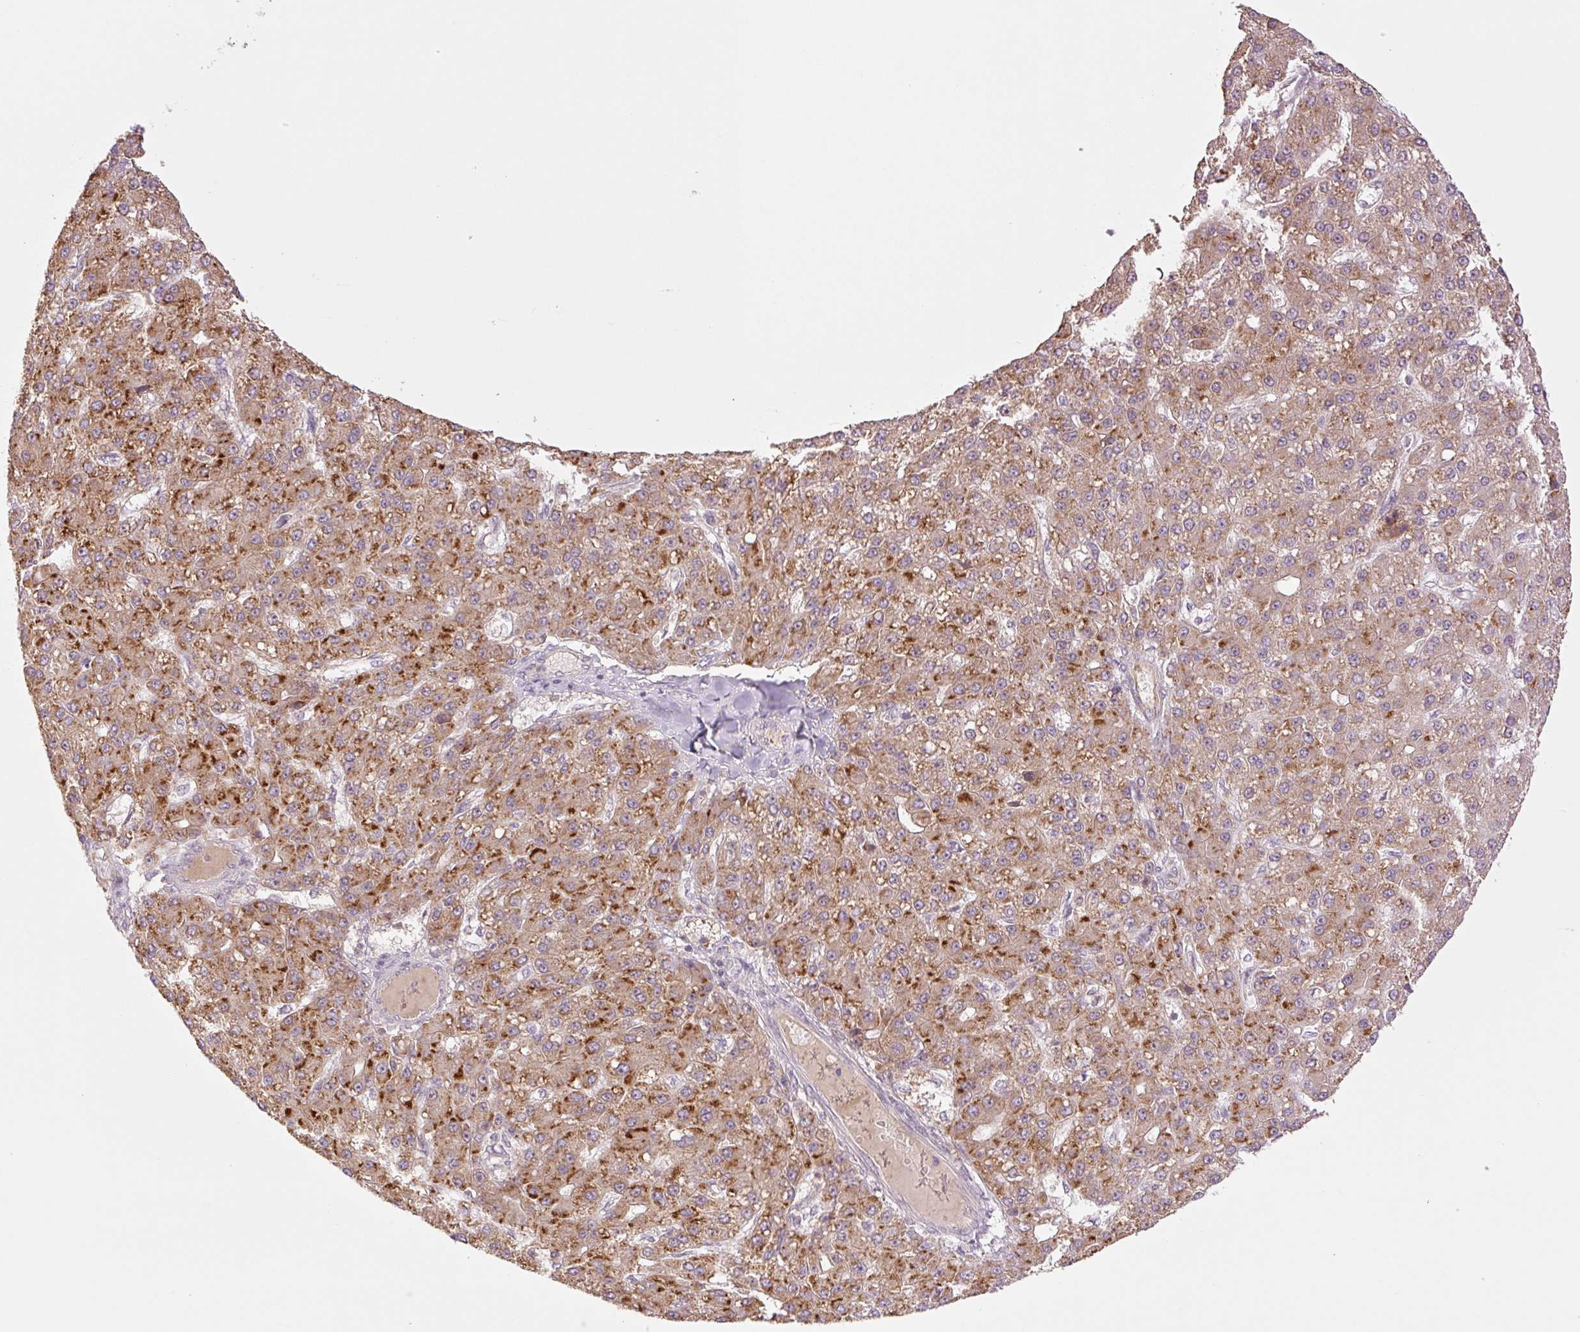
{"staining": {"intensity": "strong", "quantity": ">75%", "location": "cytoplasmic/membranous"}, "tissue": "liver cancer", "cell_type": "Tumor cells", "image_type": "cancer", "snomed": [{"axis": "morphology", "description": "Carcinoma, Hepatocellular, NOS"}, {"axis": "topography", "description": "Liver"}], "caption": "Protein analysis of hepatocellular carcinoma (liver) tissue demonstrates strong cytoplasmic/membranous positivity in about >75% of tumor cells.", "gene": "YJU2B", "patient": {"sex": "male", "age": 67}}